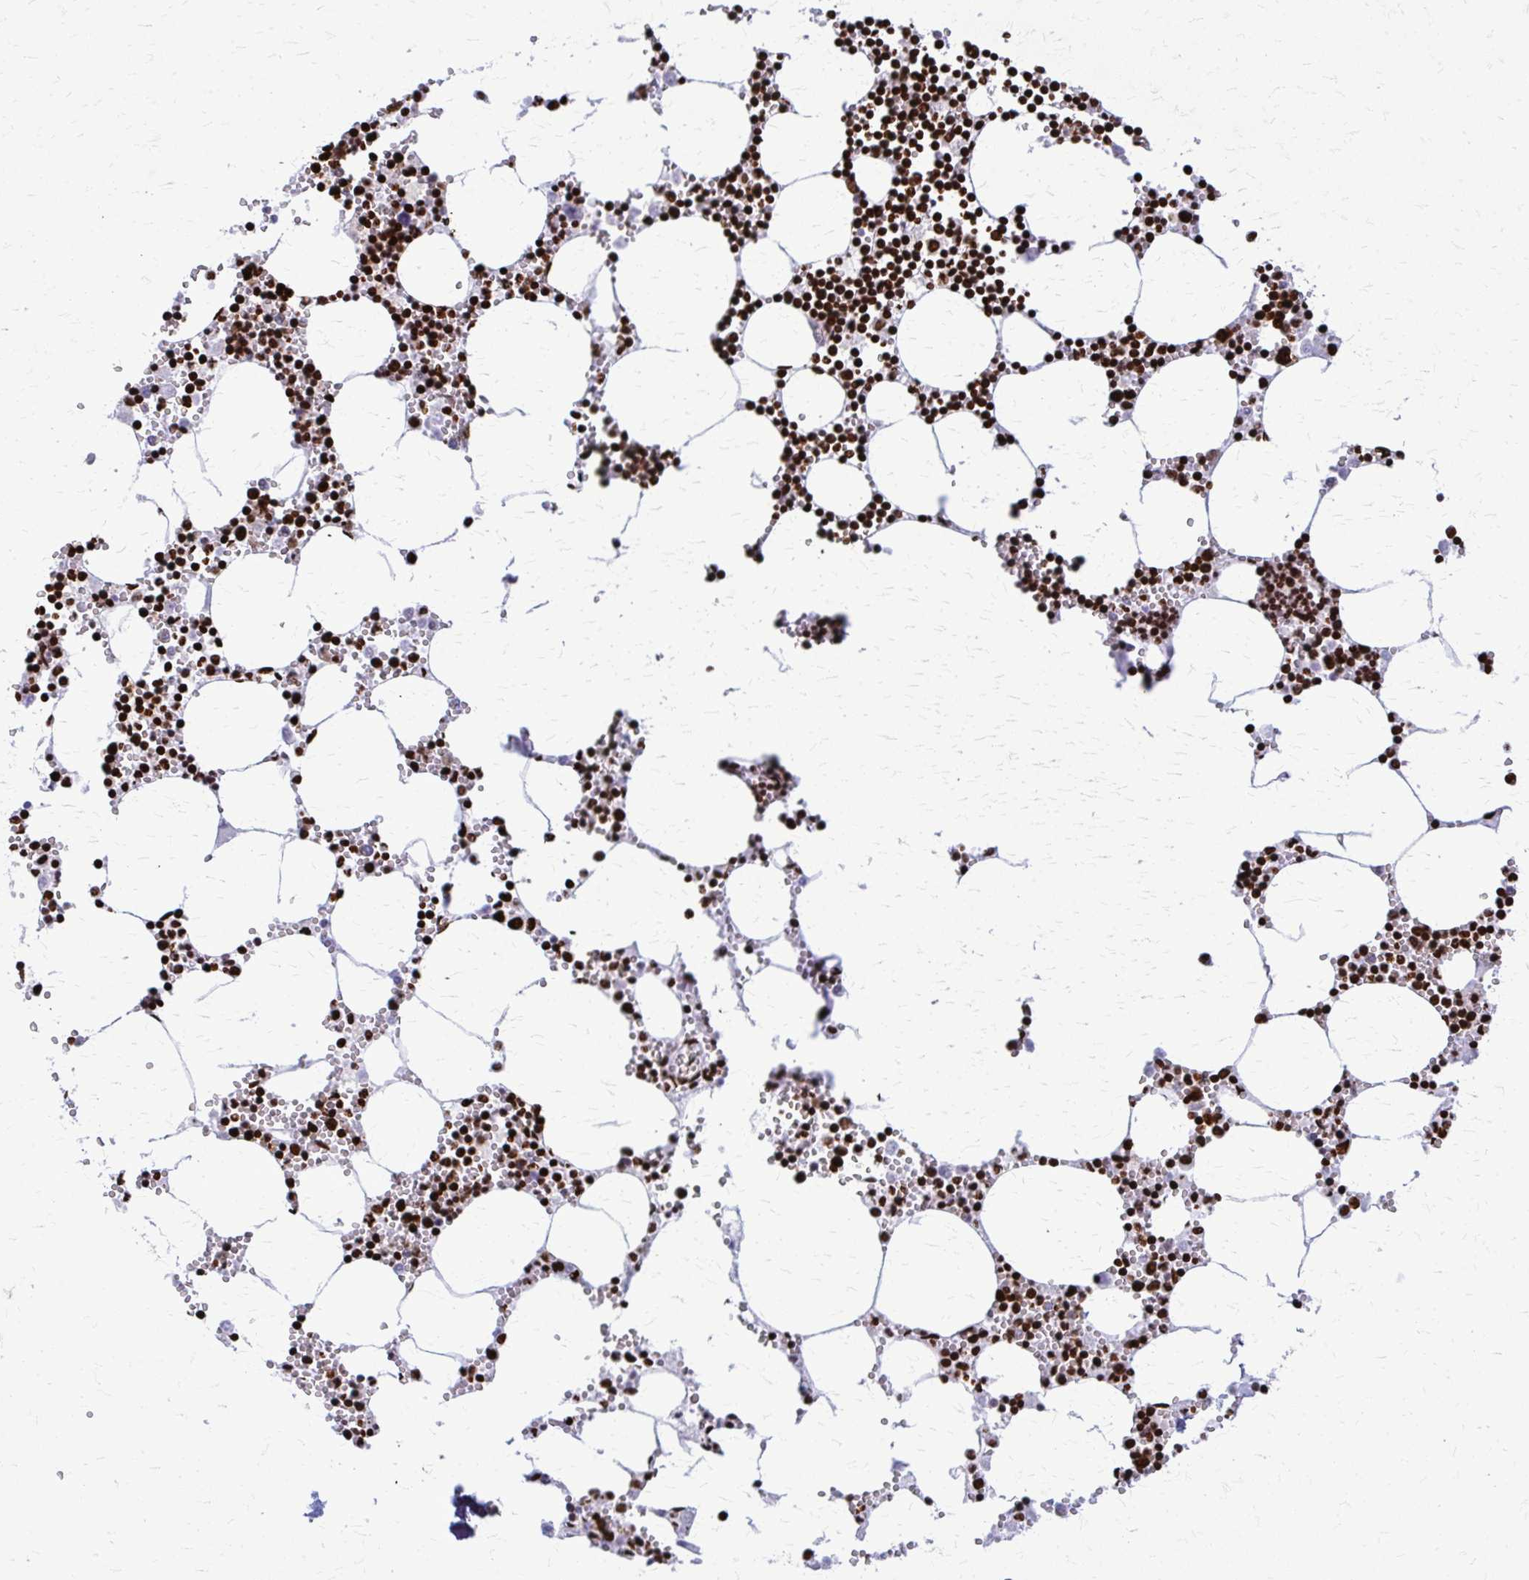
{"staining": {"intensity": "strong", "quantity": ">75%", "location": "nuclear"}, "tissue": "bone marrow", "cell_type": "Hematopoietic cells", "image_type": "normal", "snomed": [{"axis": "morphology", "description": "Normal tissue, NOS"}, {"axis": "topography", "description": "Bone marrow"}], "caption": "High-magnification brightfield microscopy of benign bone marrow stained with DAB (3,3'-diaminobenzidine) (brown) and counterstained with hematoxylin (blue). hematopoietic cells exhibit strong nuclear positivity is seen in about>75% of cells. Using DAB (3,3'-diaminobenzidine) (brown) and hematoxylin (blue) stains, captured at high magnification using brightfield microscopy.", "gene": "SFPQ", "patient": {"sex": "male", "age": 54}}